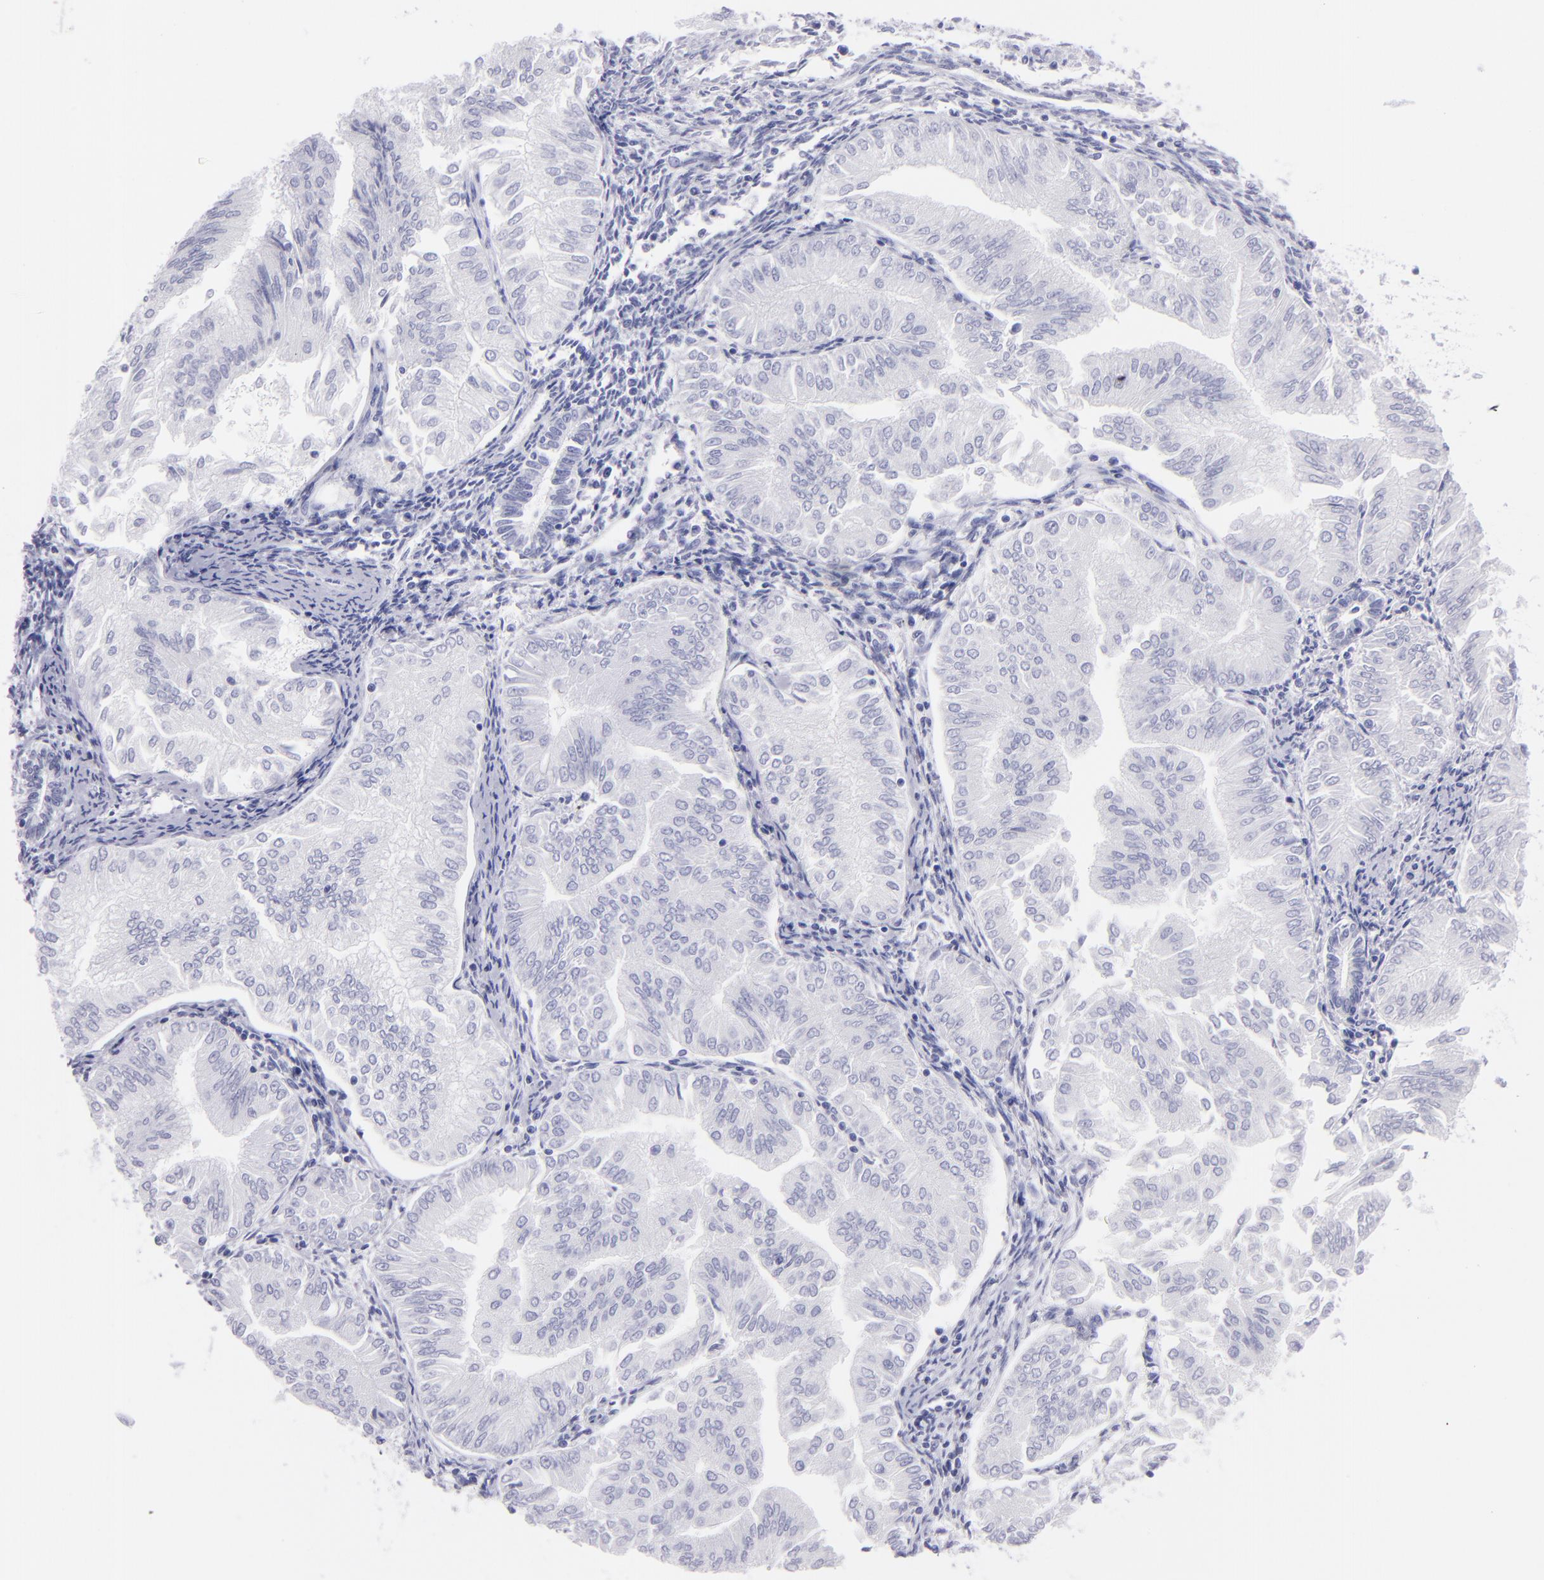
{"staining": {"intensity": "negative", "quantity": "none", "location": "none"}, "tissue": "endometrial cancer", "cell_type": "Tumor cells", "image_type": "cancer", "snomed": [{"axis": "morphology", "description": "Adenocarcinoma, NOS"}, {"axis": "topography", "description": "Endometrium"}], "caption": "Tumor cells are negative for protein expression in human endometrial cancer. The staining is performed using DAB brown chromogen with nuclei counter-stained in using hematoxylin.", "gene": "SLC1A3", "patient": {"sex": "female", "age": 53}}